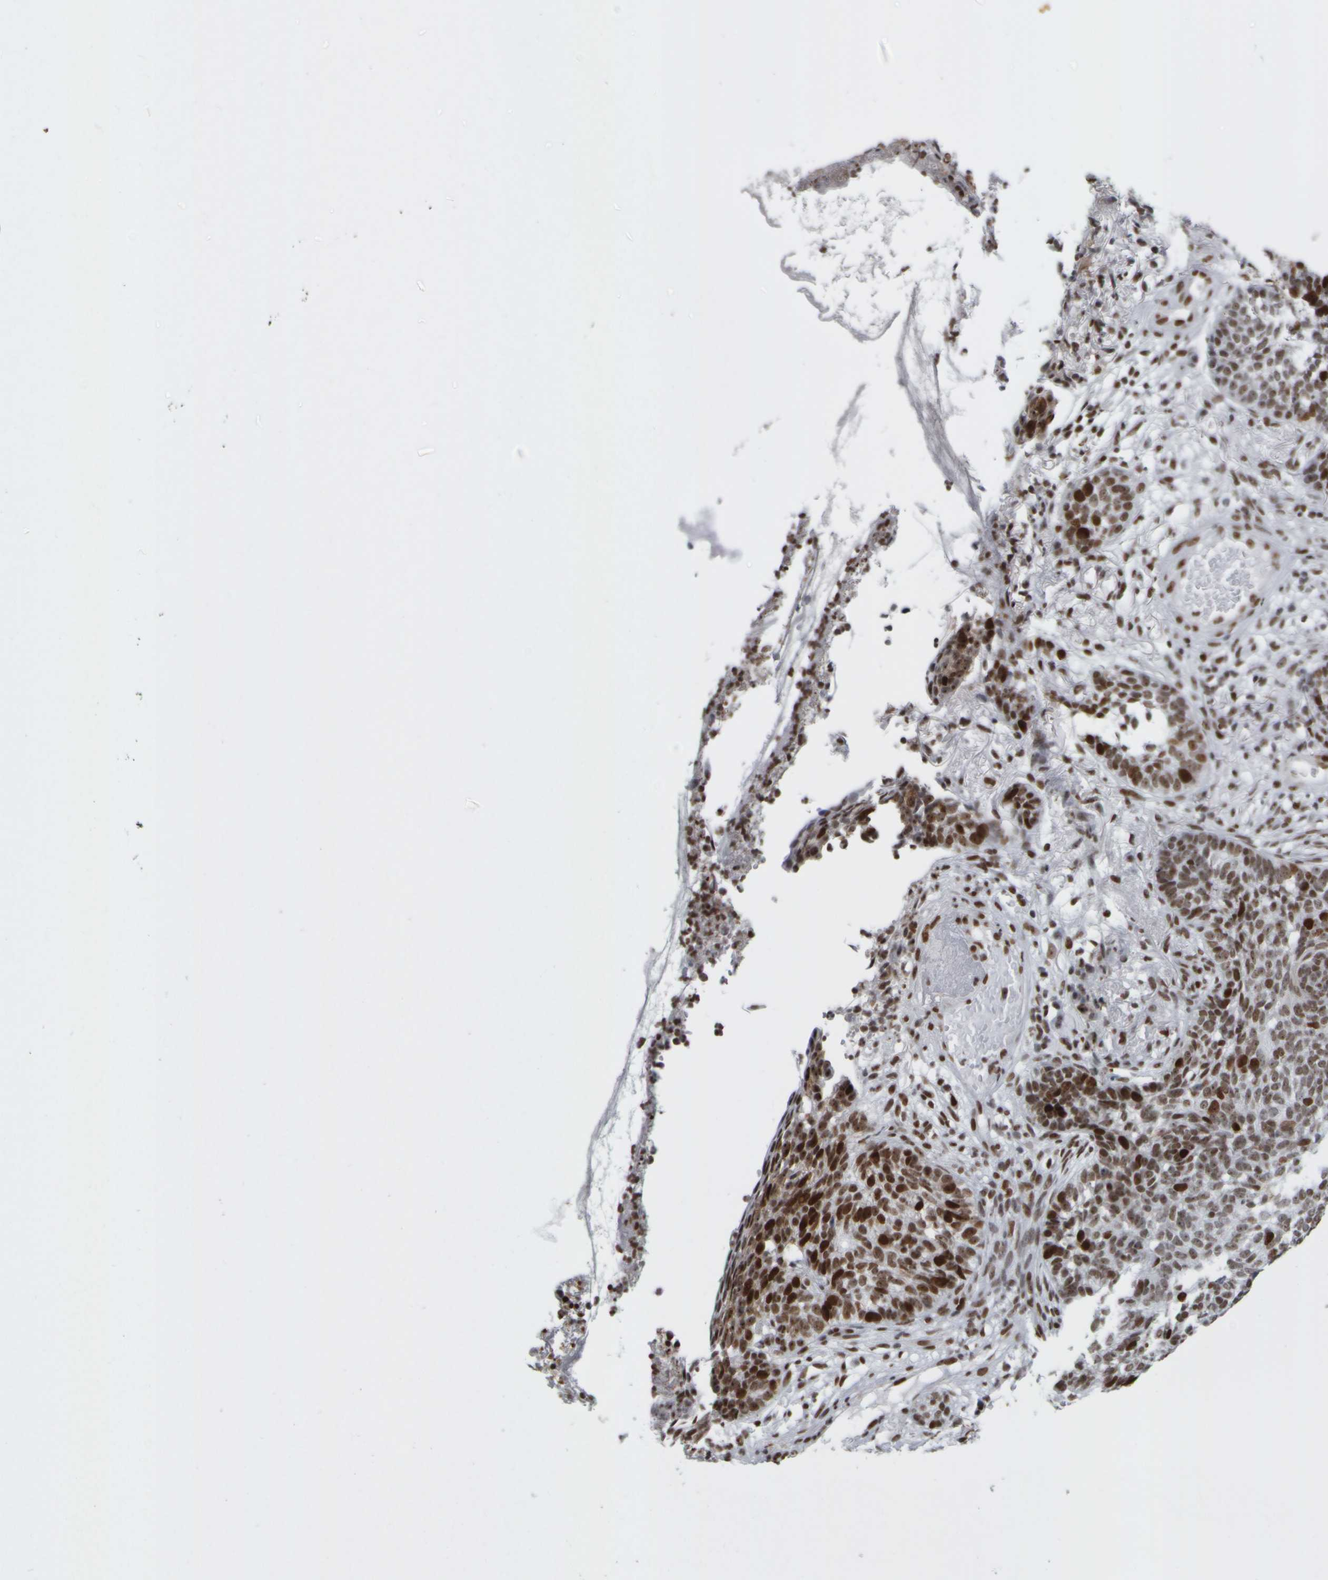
{"staining": {"intensity": "strong", "quantity": ">75%", "location": "nuclear"}, "tissue": "skin cancer", "cell_type": "Tumor cells", "image_type": "cancer", "snomed": [{"axis": "morphology", "description": "Basal cell carcinoma"}, {"axis": "topography", "description": "Skin"}], "caption": "Tumor cells demonstrate high levels of strong nuclear expression in about >75% of cells in basal cell carcinoma (skin).", "gene": "TOP2B", "patient": {"sex": "male", "age": 85}}